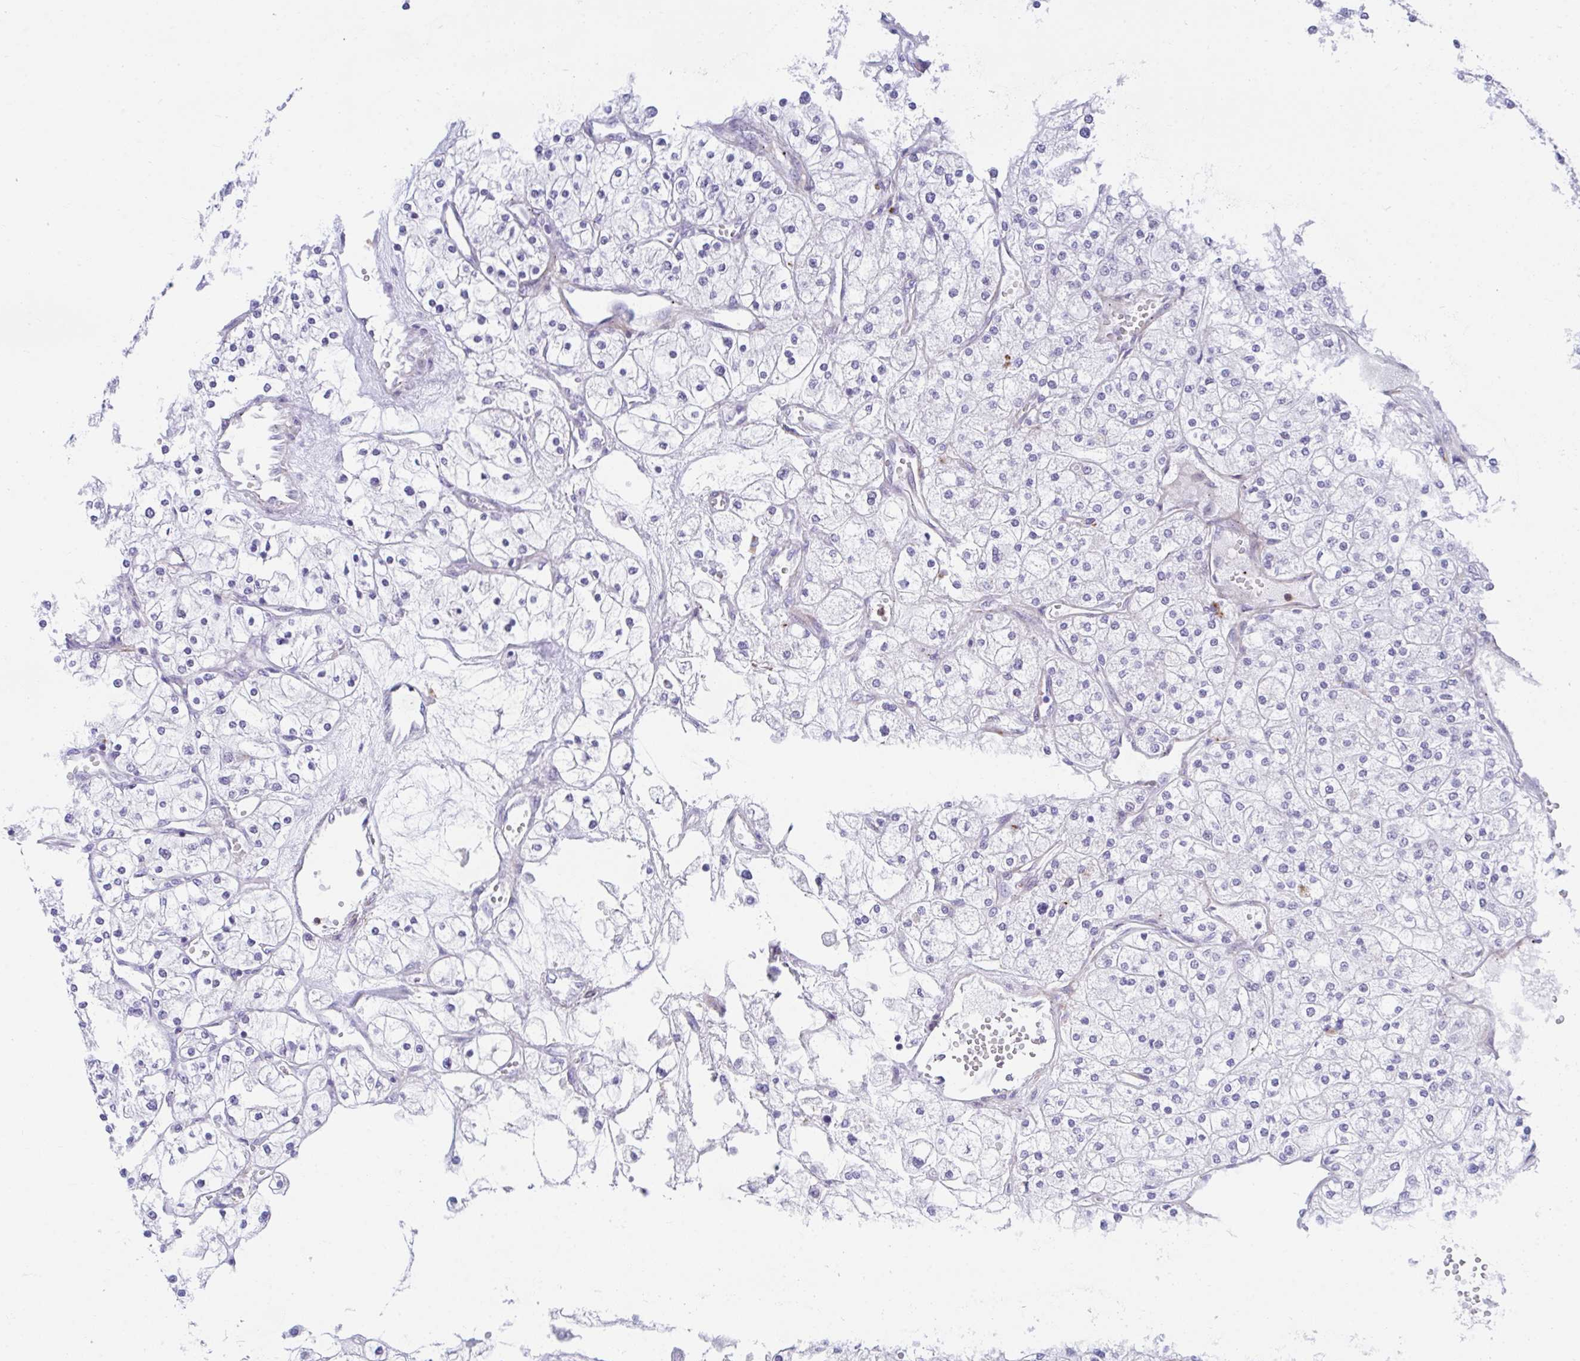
{"staining": {"intensity": "negative", "quantity": "none", "location": "none"}, "tissue": "renal cancer", "cell_type": "Tumor cells", "image_type": "cancer", "snomed": [{"axis": "morphology", "description": "Adenocarcinoma, NOS"}, {"axis": "topography", "description": "Kidney"}], "caption": "Protein analysis of renal cancer reveals no significant expression in tumor cells. (Immunohistochemistry (ihc), brightfield microscopy, high magnification).", "gene": "CSTB", "patient": {"sex": "male", "age": 80}}